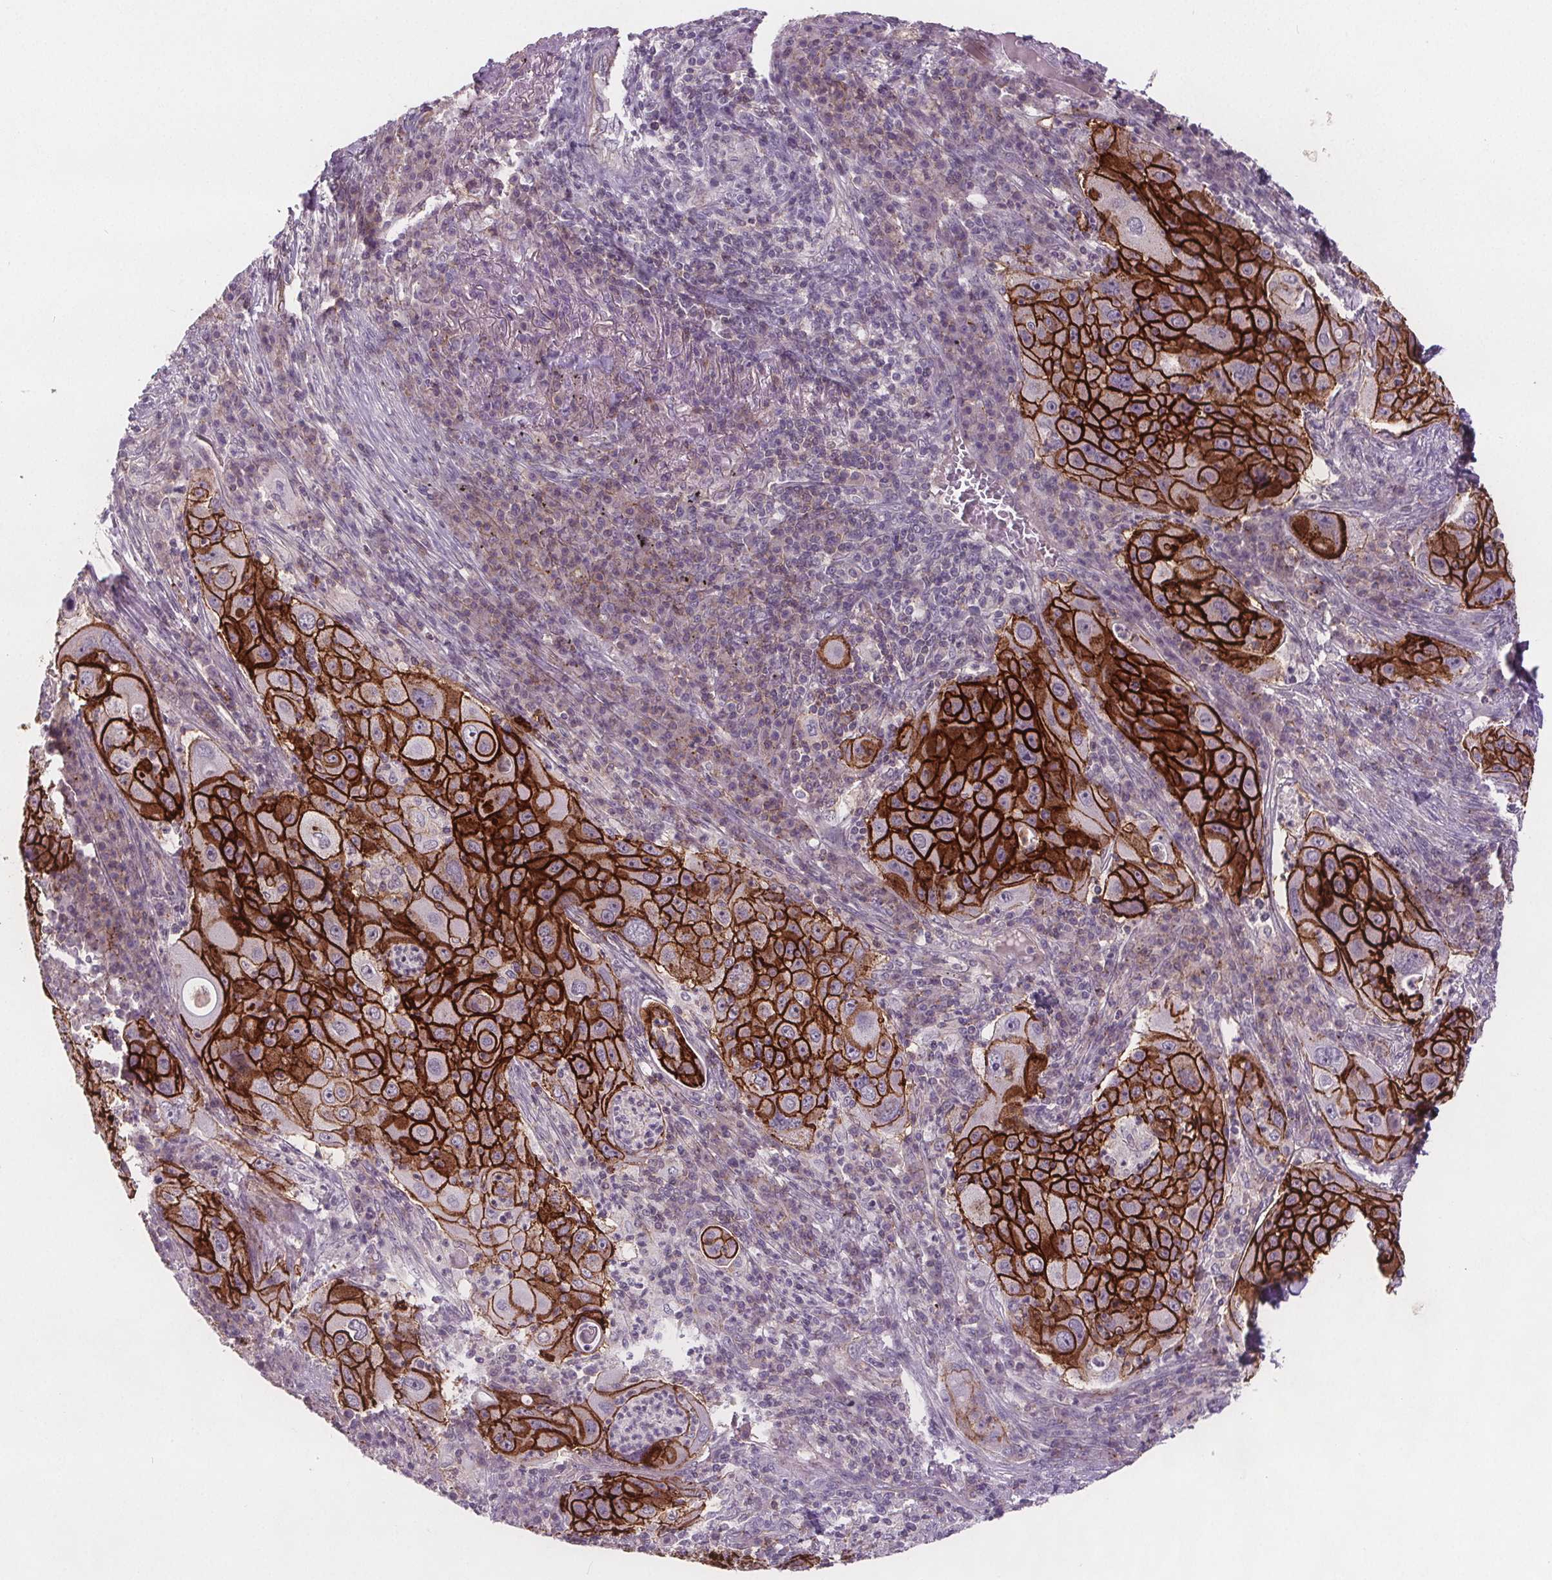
{"staining": {"intensity": "strong", "quantity": ">75%", "location": "cytoplasmic/membranous"}, "tissue": "lung cancer", "cell_type": "Tumor cells", "image_type": "cancer", "snomed": [{"axis": "morphology", "description": "Squamous cell carcinoma, NOS"}, {"axis": "topography", "description": "Lung"}], "caption": "Tumor cells reveal high levels of strong cytoplasmic/membranous expression in approximately >75% of cells in lung squamous cell carcinoma.", "gene": "ATP1A1", "patient": {"sex": "female", "age": 59}}